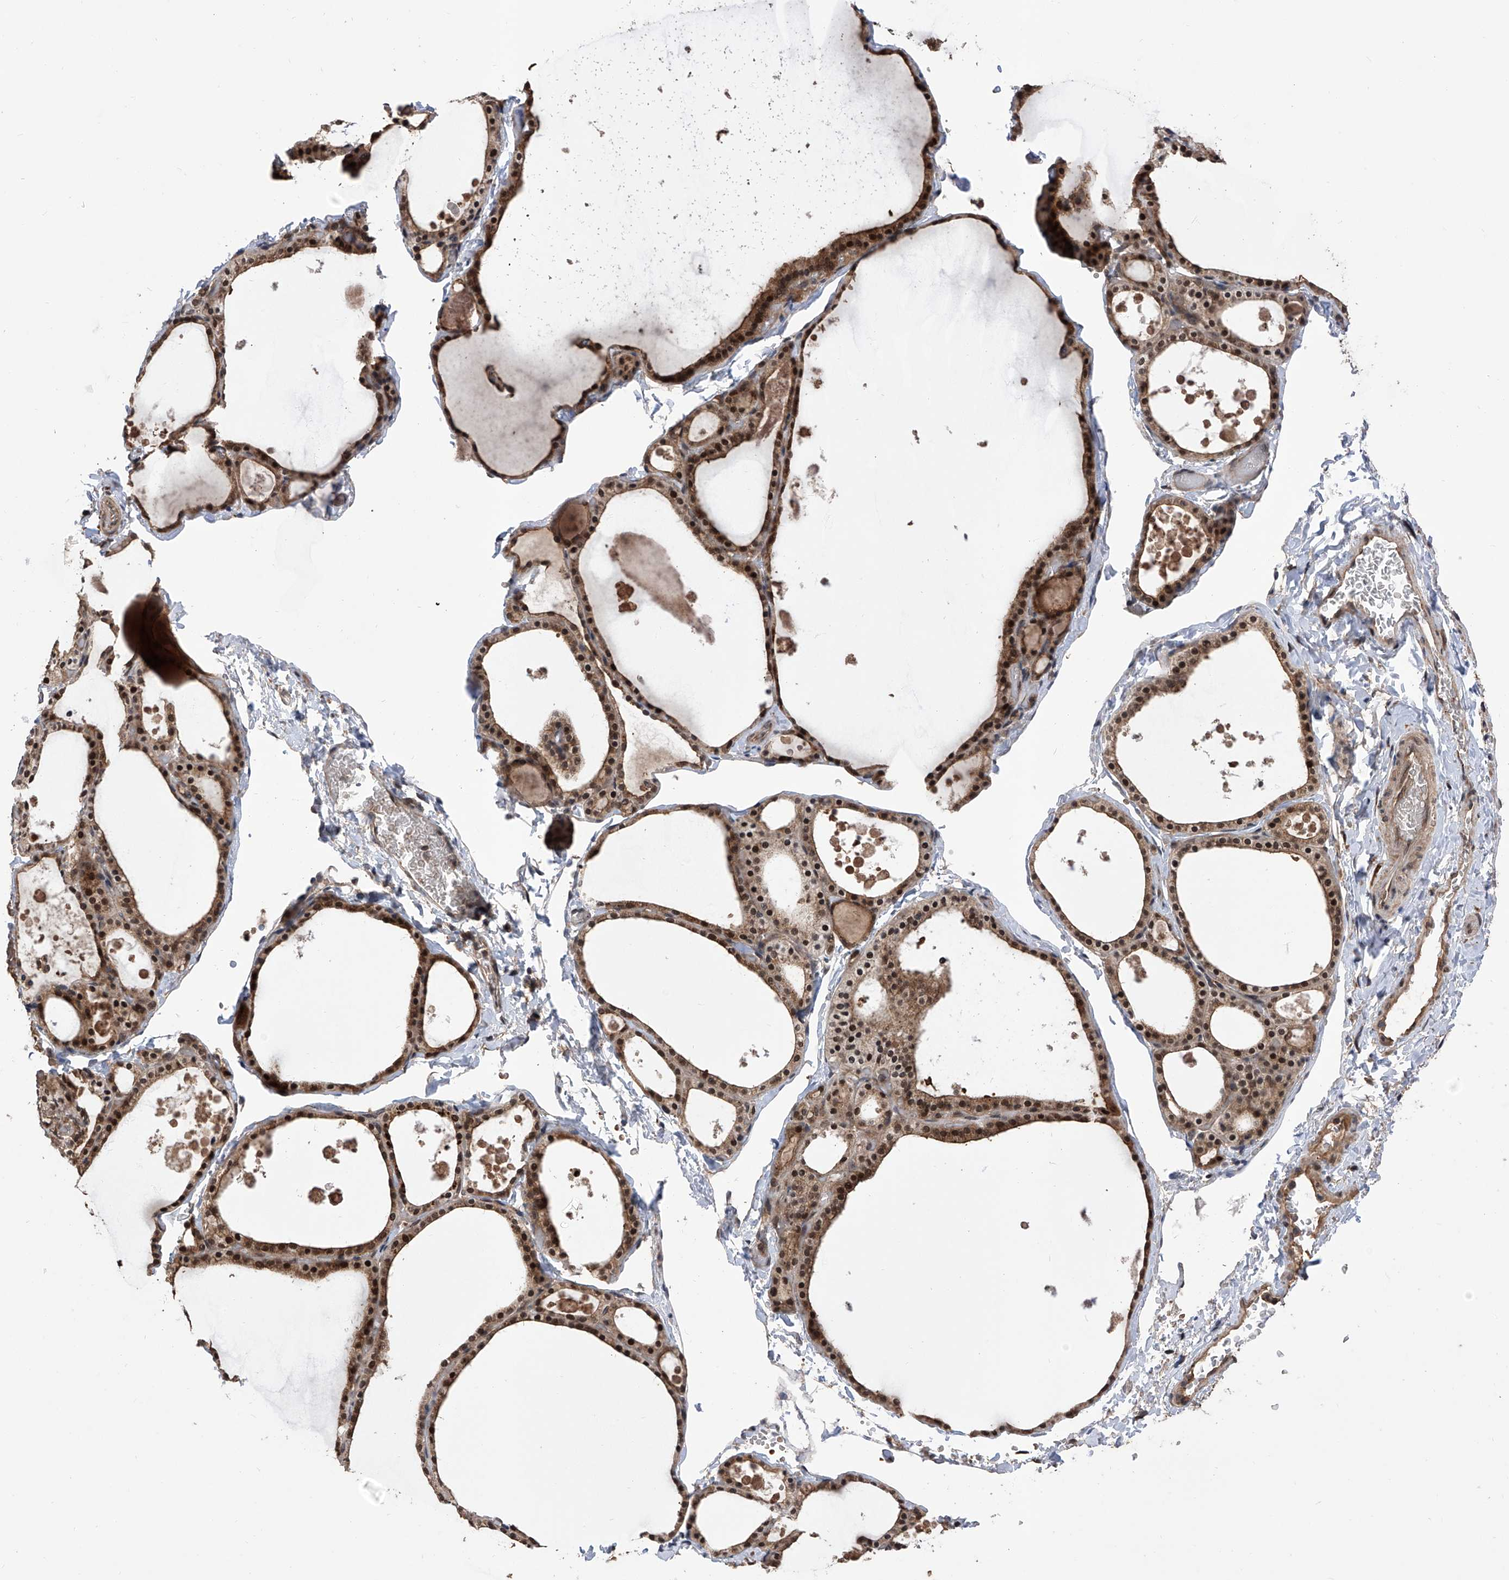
{"staining": {"intensity": "strong", "quantity": ">75%", "location": "cytoplasmic/membranous,nuclear"}, "tissue": "thyroid gland", "cell_type": "Glandular cells", "image_type": "normal", "snomed": [{"axis": "morphology", "description": "Normal tissue, NOS"}, {"axis": "topography", "description": "Thyroid gland"}], "caption": "Benign thyroid gland shows strong cytoplasmic/membranous,nuclear staining in about >75% of glandular cells, visualized by immunohistochemistry. (DAB (3,3'-diaminobenzidine) IHC with brightfield microscopy, high magnification).", "gene": "LYSMD4", "patient": {"sex": "male", "age": 56}}